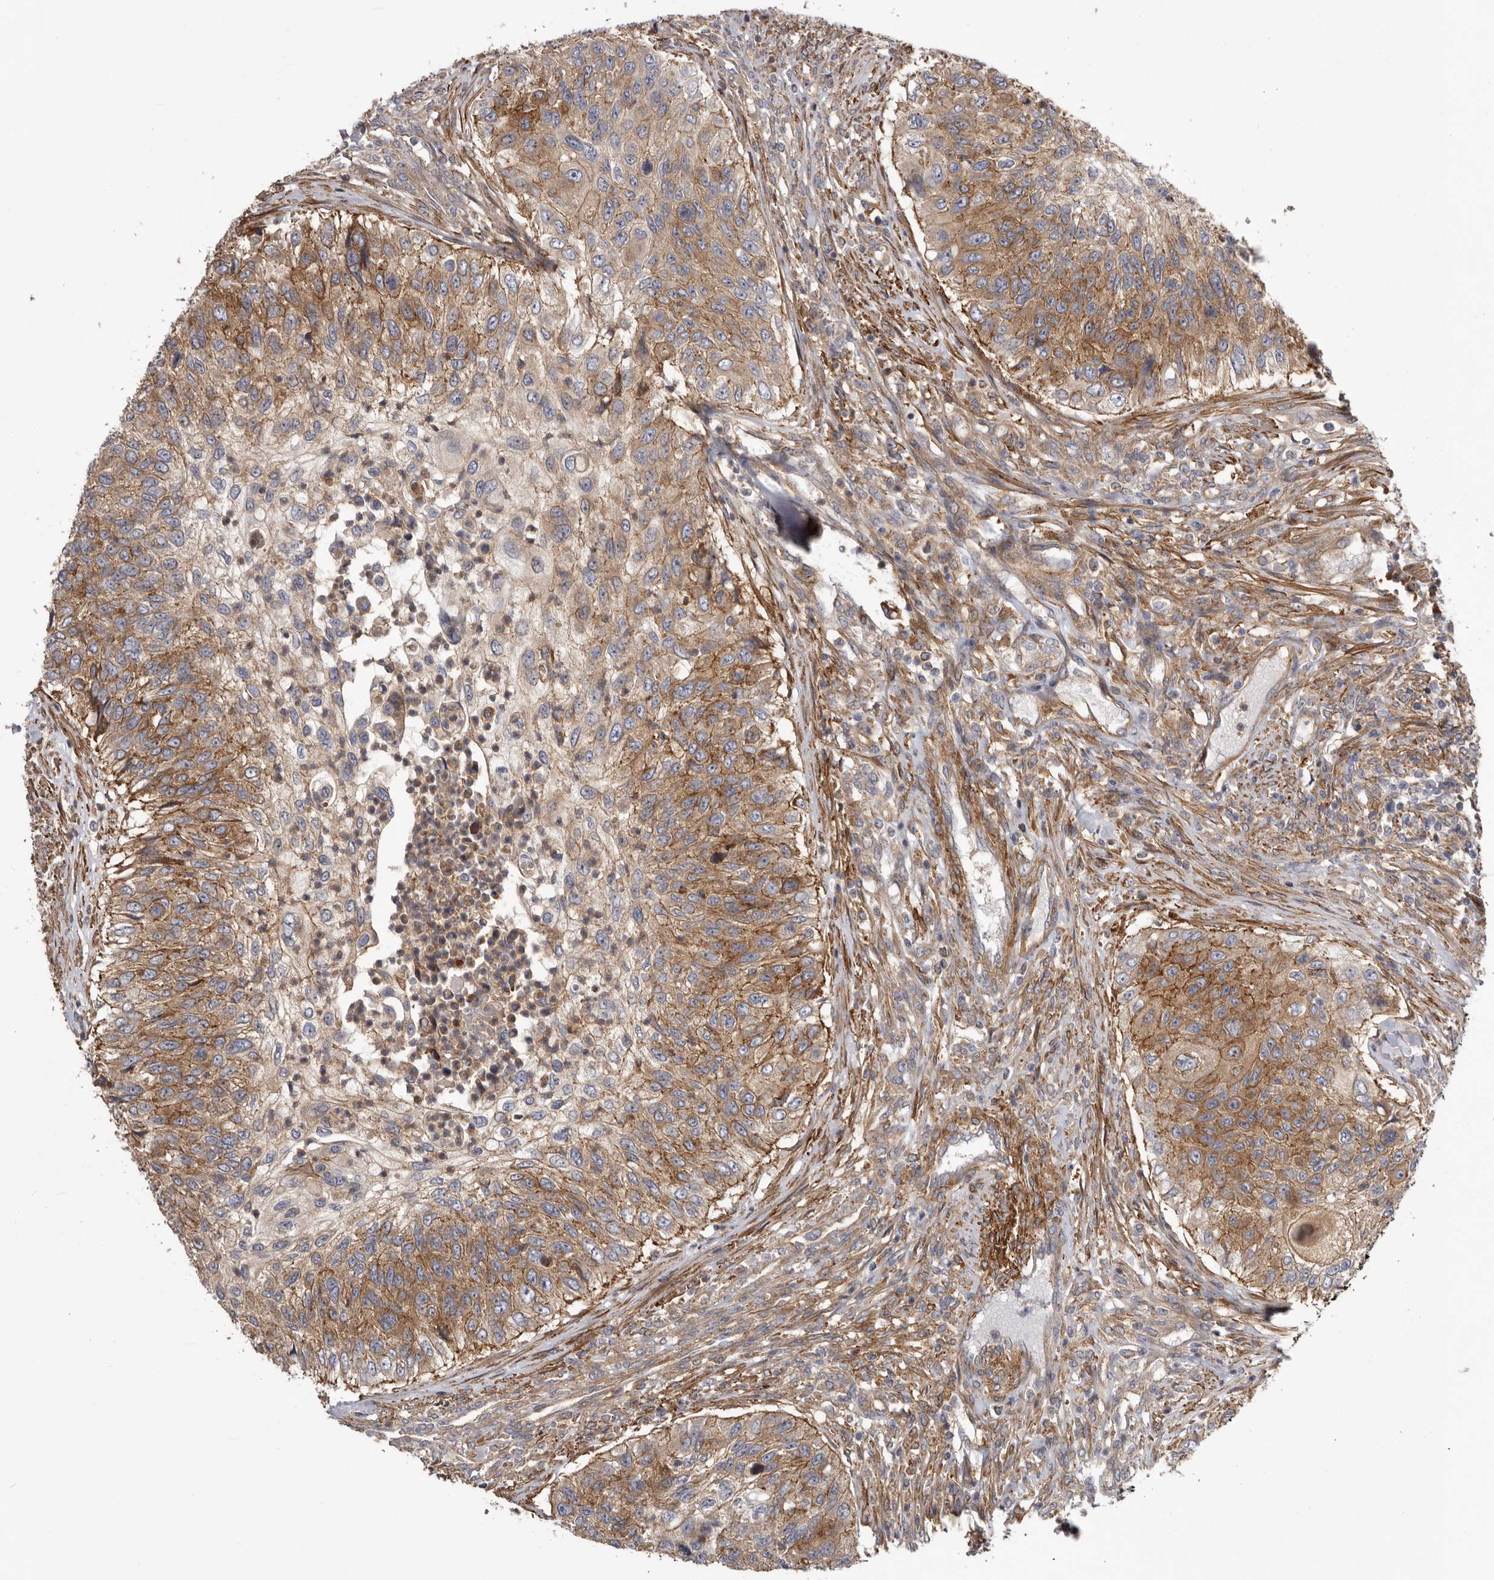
{"staining": {"intensity": "moderate", "quantity": ">75%", "location": "cytoplasmic/membranous"}, "tissue": "urothelial cancer", "cell_type": "Tumor cells", "image_type": "cancer", "snomed": [{"axis": "morphology", "description": "Urothelial carcinoma, High grade"}, {"axis": "topography", "description": "Urinary bladder"}], "caption": "DAB immunohistochemical staining of urothelial carcinoma (high-grade) shows moderate cytoplasmic/membranous protein positivity in about >75% of tumor cells.", "gene": "ENAH", "patient": {"sex": "female", "age": 60}}